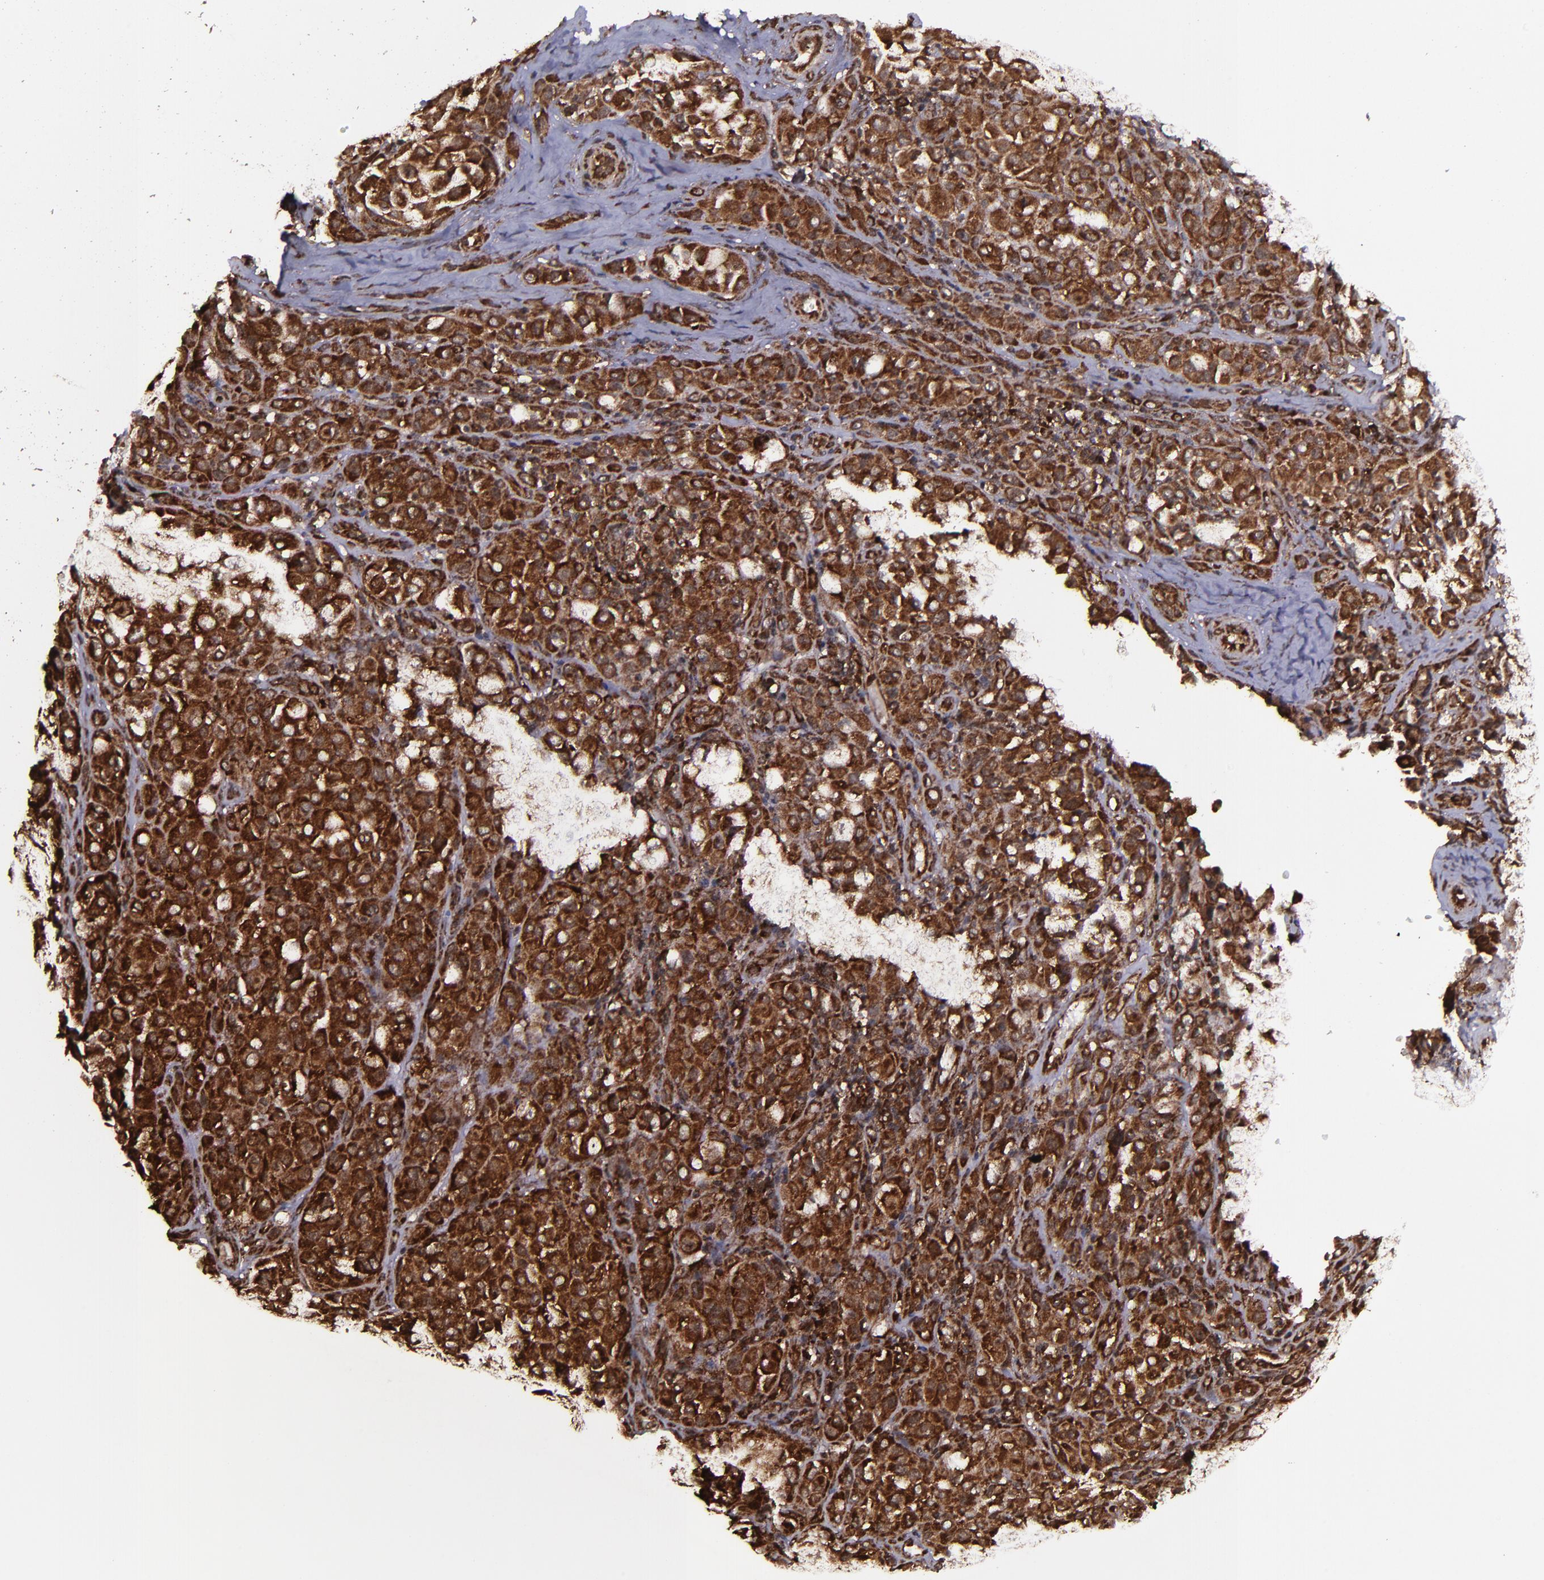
{"staining": {"intensity": "strong", "quantity": ">75%", "location": "cytoplasmic/membranous,nuclear"}, "tissue": "melanoma", "cell_type": "Tumor cells", "image_type": "cancer", "snomed": [{"axis": "morphology", "description": "Malignant melanoma, NOS"}, {"axis": "topography", "description": "Skin"}], "caption": "A high amount of strong cytoplasmic/membranous and nuclear expression is appreciated in approximately >75% of tumor cells in malignant melanoma tissue. Nuclei are stained in blue.", "gene": "EIF4ENIF1", "patient": {"sex": "female", "age": 21}}